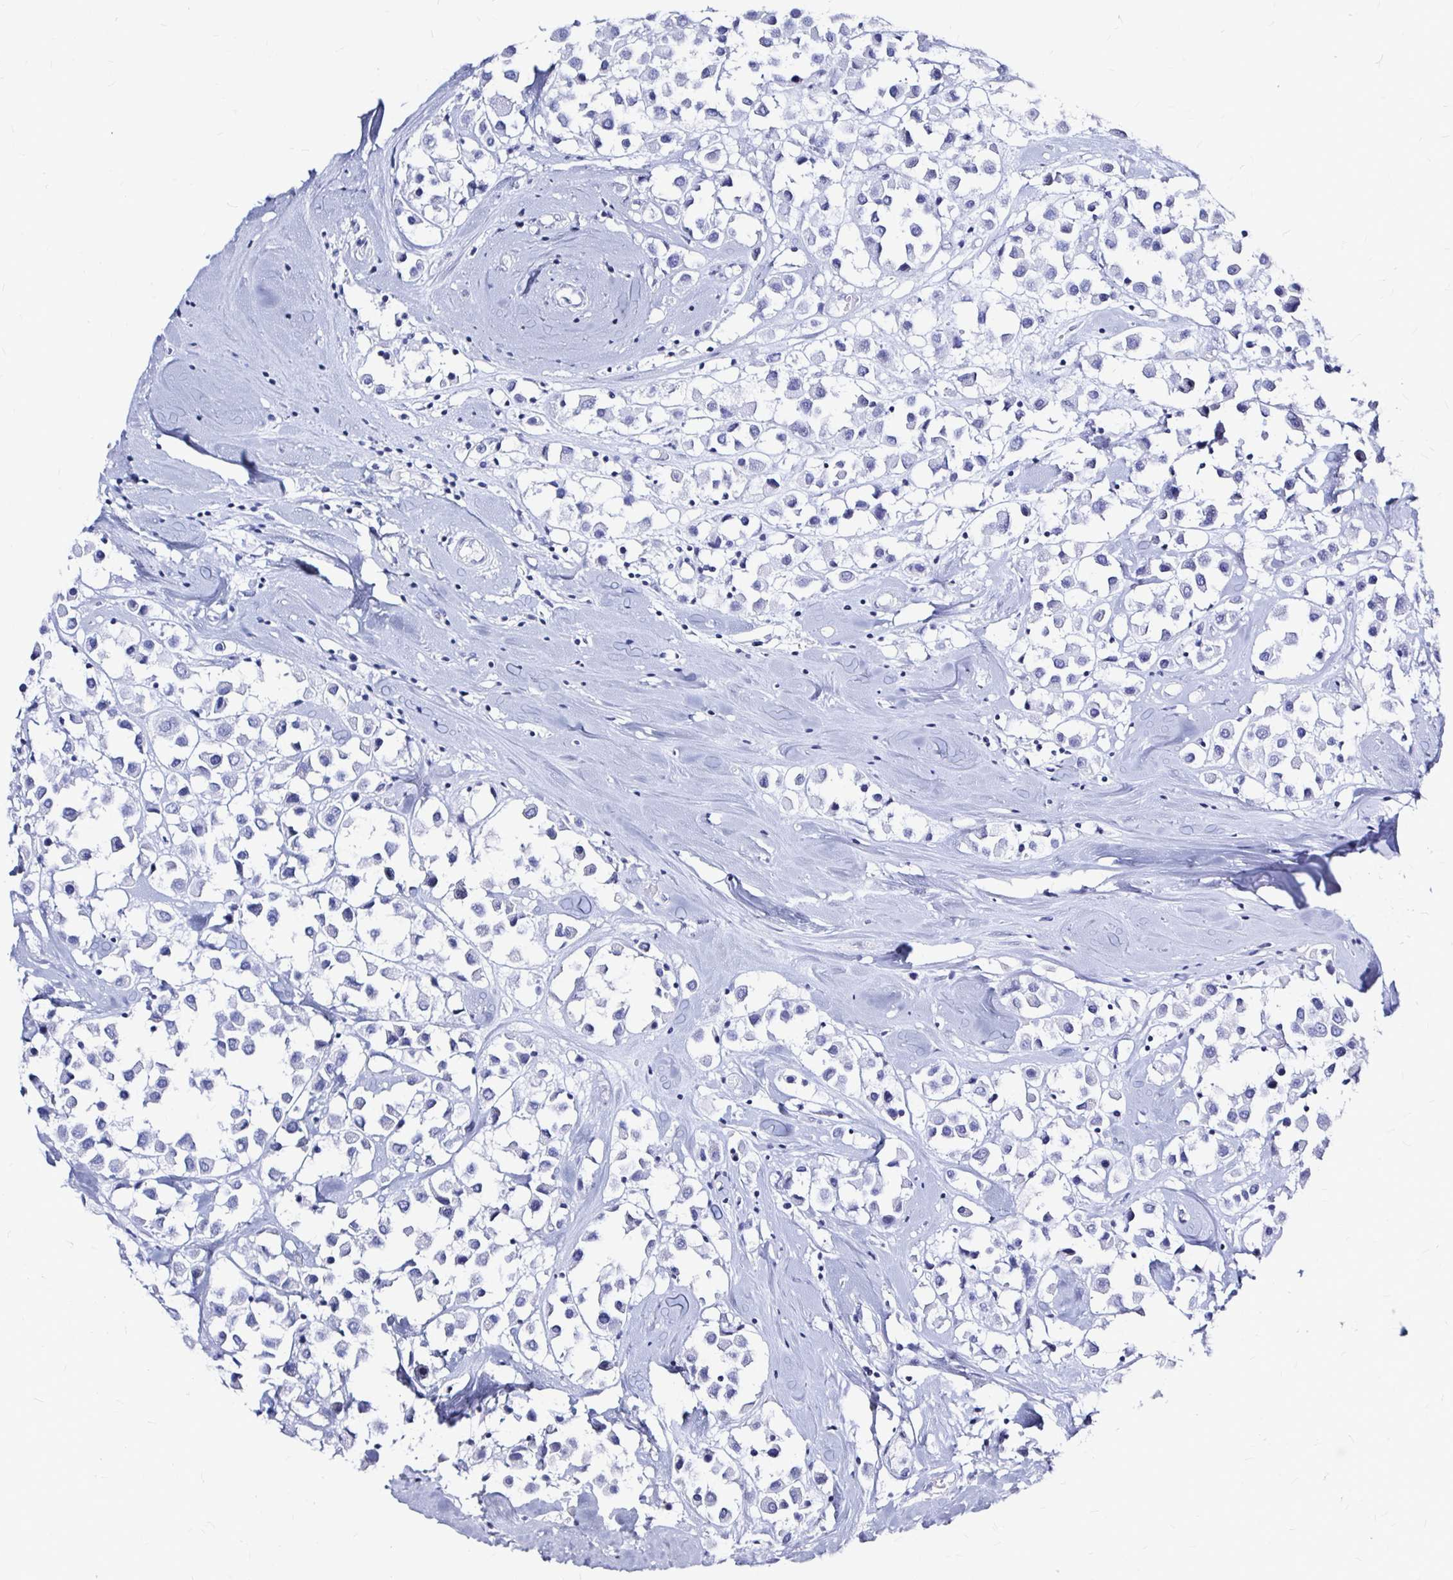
{"staining": {"intensity": "negative", "quantity": "none", "location": "none"}, "tissue": "breast cancer", "cell_type": "Tumor cells", "image_type": "cancer", "snomed": [{"axis": "morphology", "description": "Duct carcinoma"}, {"axis": "topography", "description": "Breast"}], "caption": "The histopathology image displays no staining of tumor cells in breast cancer.", "gene": "LUZP4", "patient": {"sex": "female", "age": 61}}